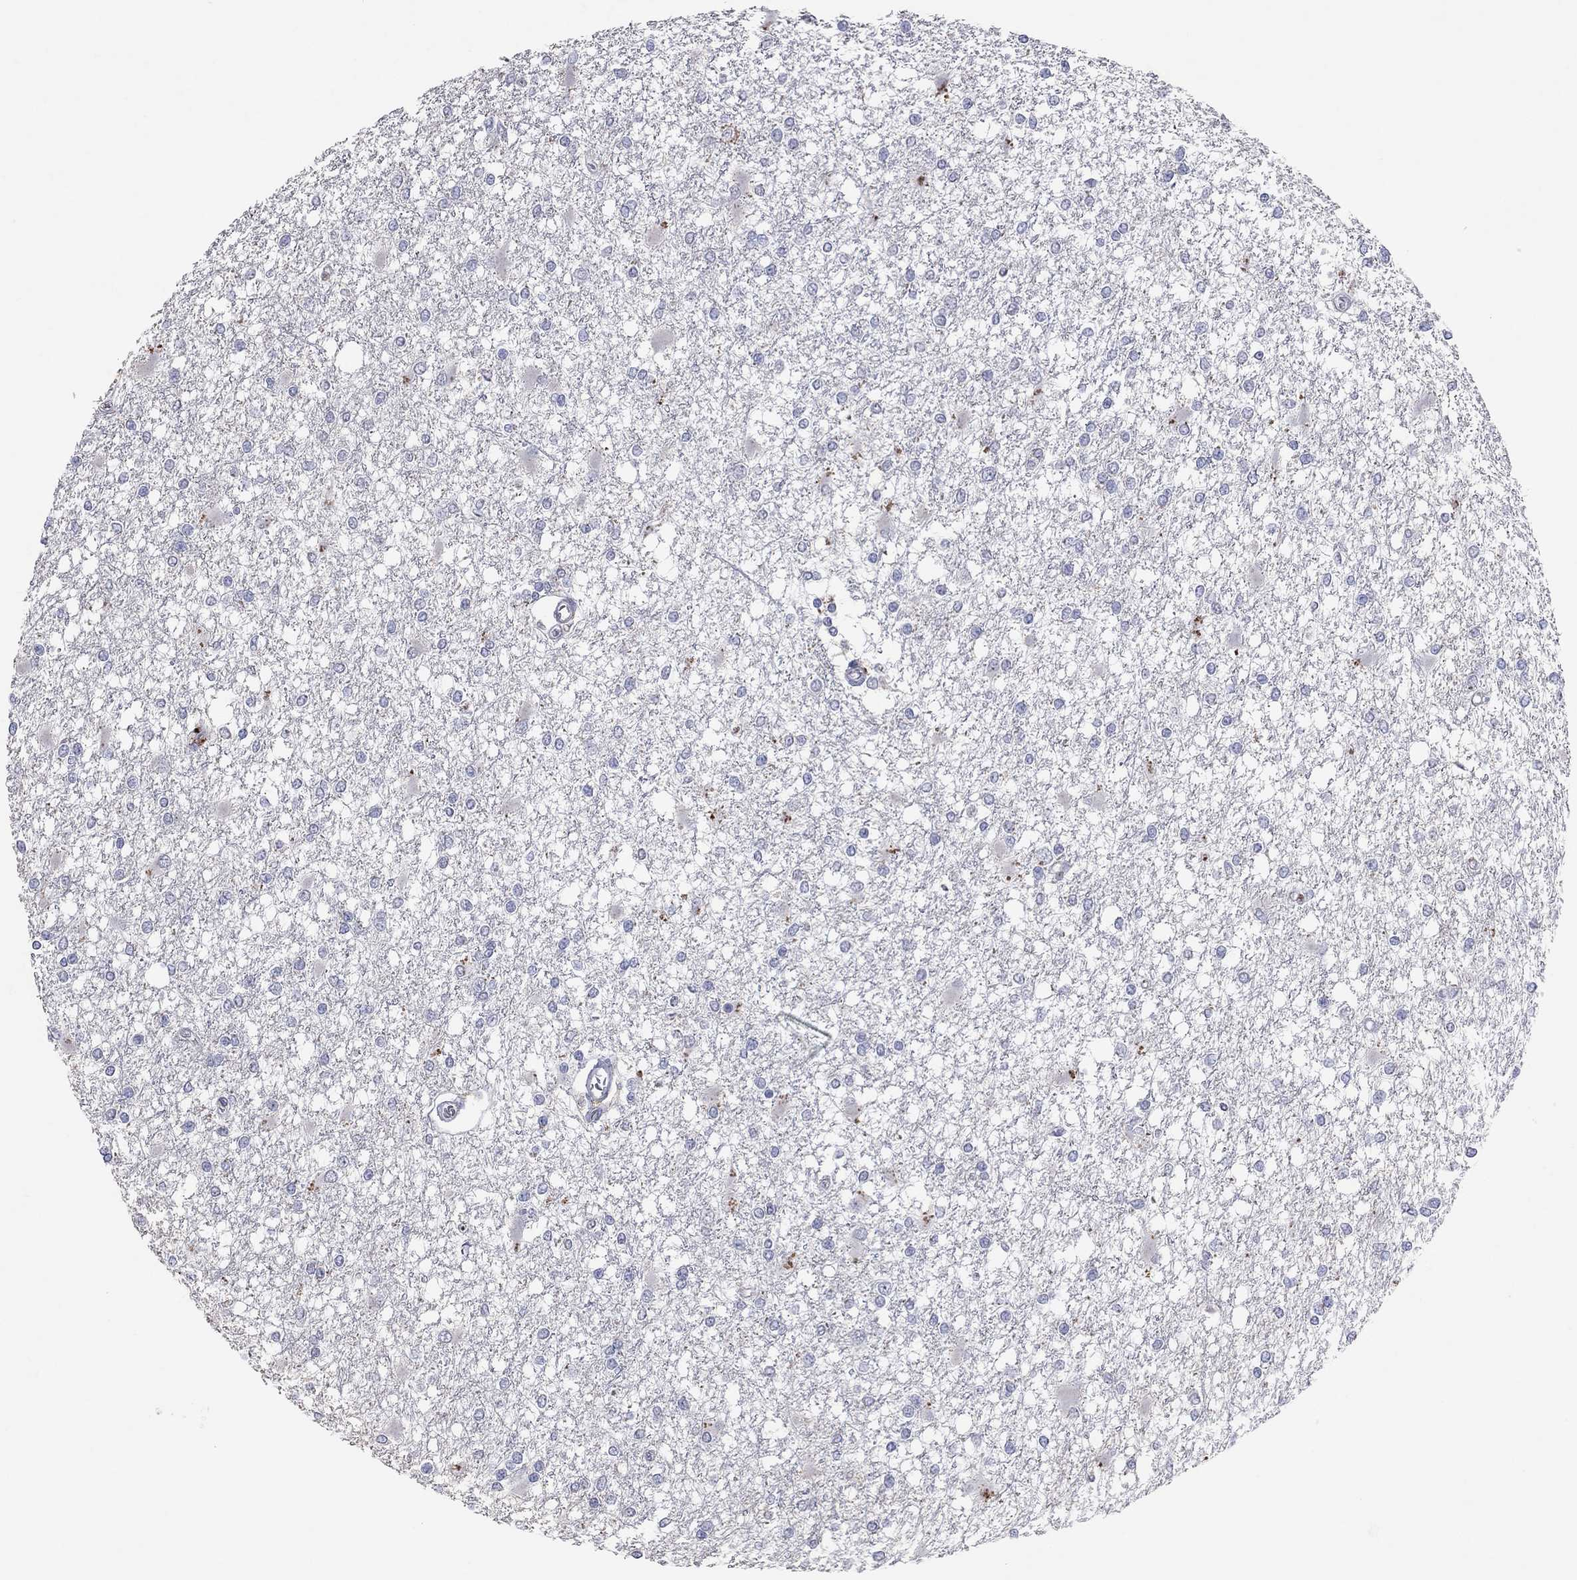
{"staining": {"intensity": "negative", "quantity": "none", "location": "none"}, "tissue": "glioma", "cell_type": "Tumor cells", "image_type": "cancer", "snomed": [{"axis": "morphology", "description": "Glioma, malignant, High grade"}, {"axis": "topography", "description": "Cerebral cortex"}], "caption": "Tumor cells show no significant protein staining in high-grade glioma (malignant). (Brightfield microscopy of DAB (3,3'-diaminobenzidine) IHC at high magnification).", "gene": "MMP13", "patient": {"sex": "male", "age": 79}}